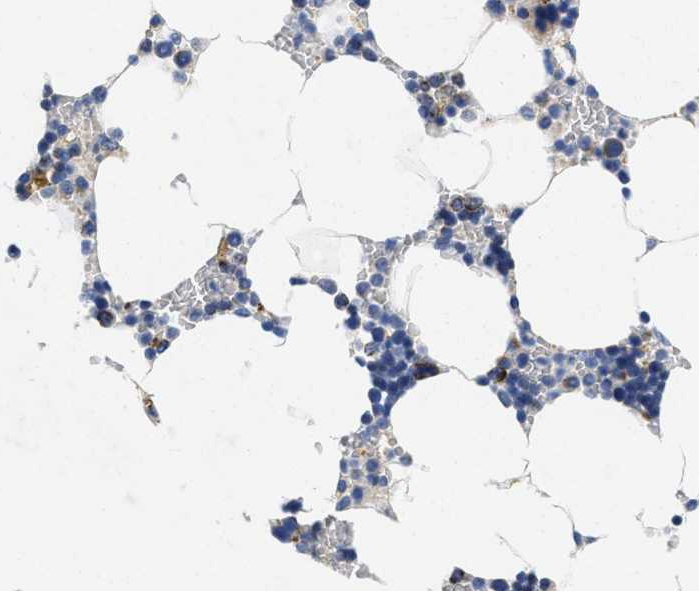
{"staining": {"intensity": "moderate", "quantity": "<25%", "location": "cytoplasmic/membranous"}, "tissue": "bone marrow", "cell_type": "Hematopoietic cells", "image_type": "normal", "snomed": [{"axis": "morphology", "description": "Normal tissue, NOS"}, {"axis": "topography", "description": "Bone marrow"}], "caption": "Hematopoietic cells display moderate cytoplasmic/membranous expression in approximately <25% of cells in normal bone marrow.", "gene": "TBRG4", "patient": {"sex": "male", "age": 70}}